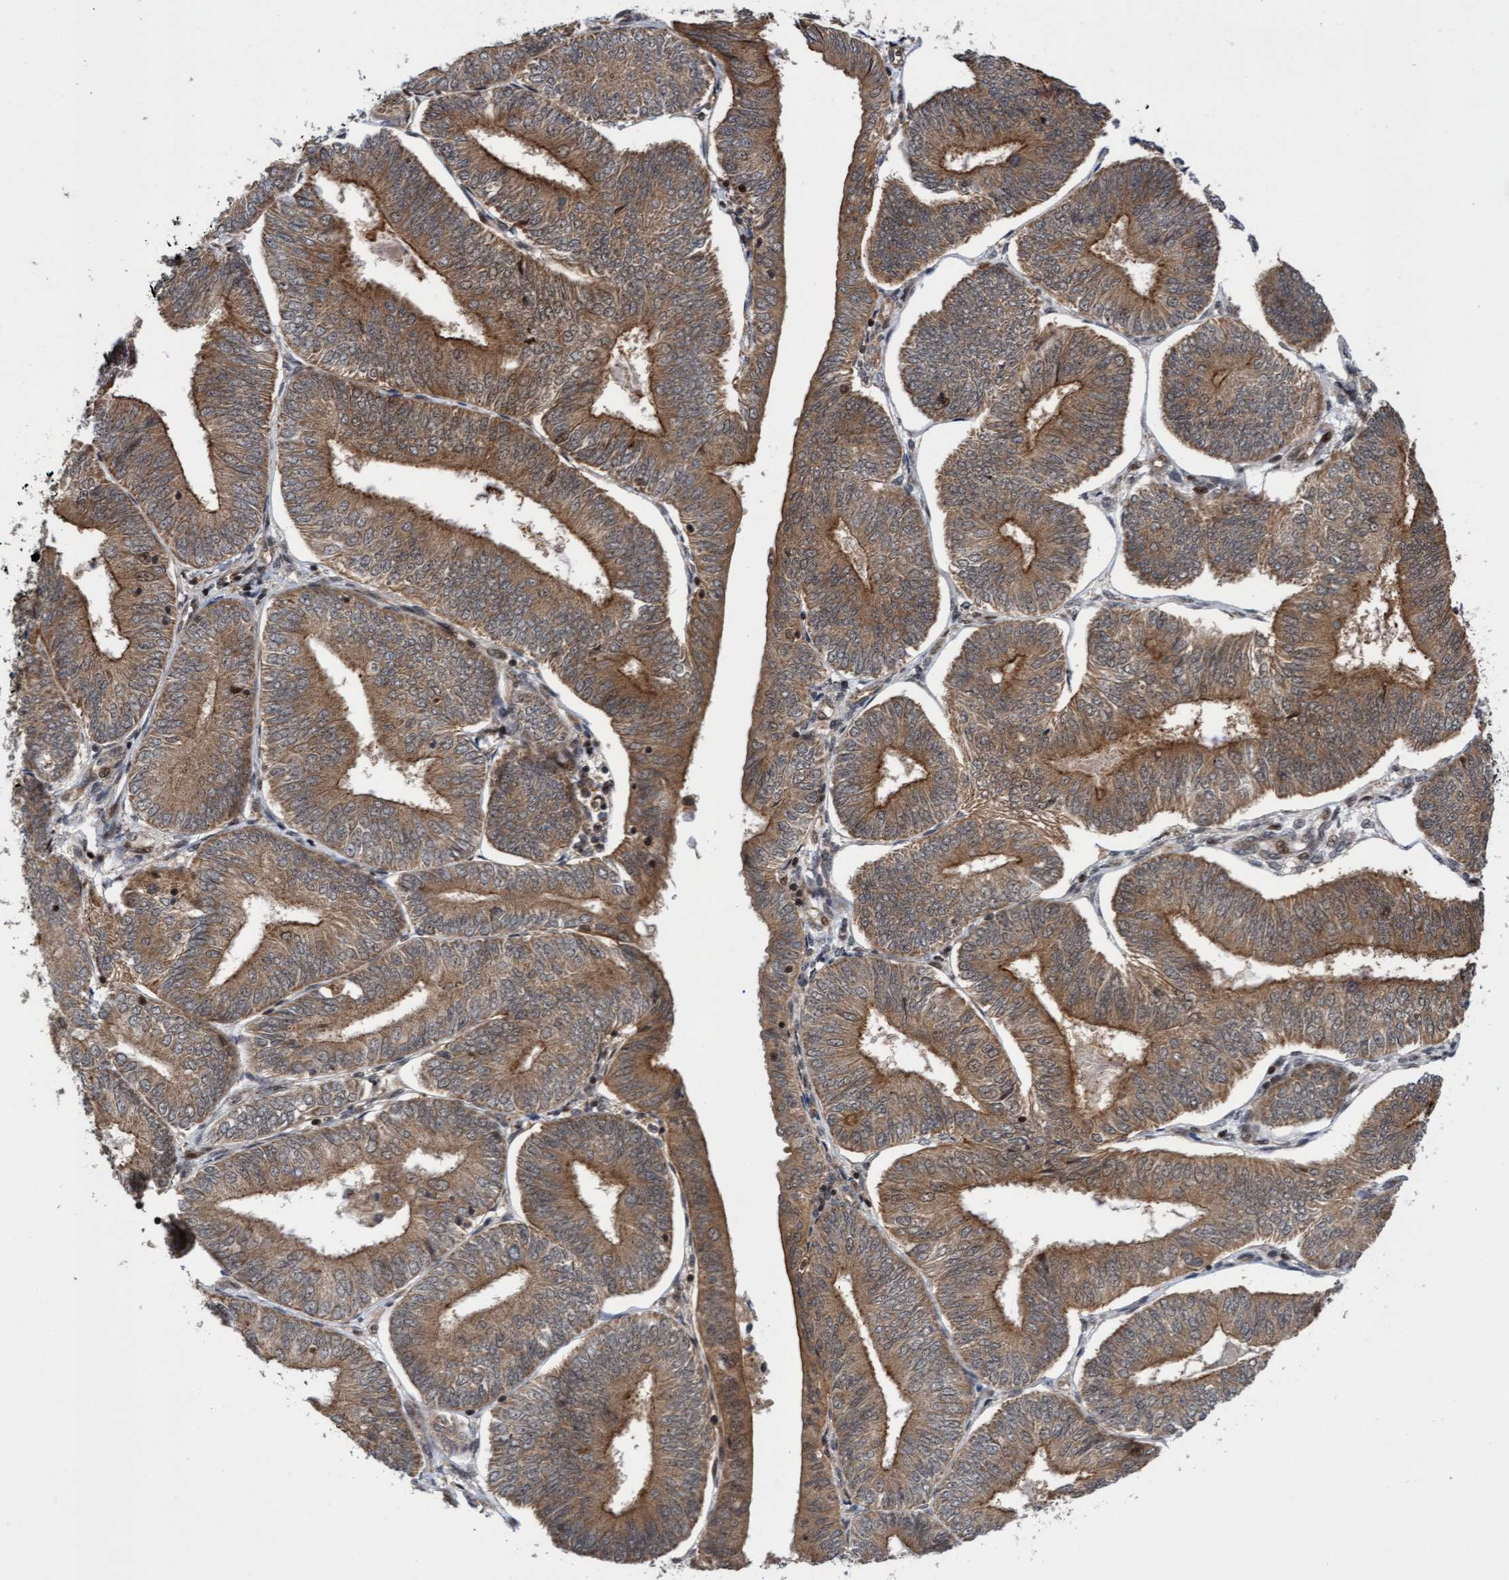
{"staining": {"intensity": "moderate", "quantity": ">75%", "location": "cytoplasmic/membranous"}, "tissue": "endometrial cancer", "cell_type": "Tumor cells", "image_type": "cancer", "snomed": [{"axis": "morphology", "description": "Adenocarcinoma, NOS"}, {"axis": "topography", "description": "Endometrium"}], "caption": "Immunohistochemistry (IHC) (DAB) staining of human endometrial adenocarcinoma shows moderate cytoplasmic/membranous protein expression in about >75% of tumor cells.", "gene": "ITFG1", "patient": {"sex": "female", "age": 58}}